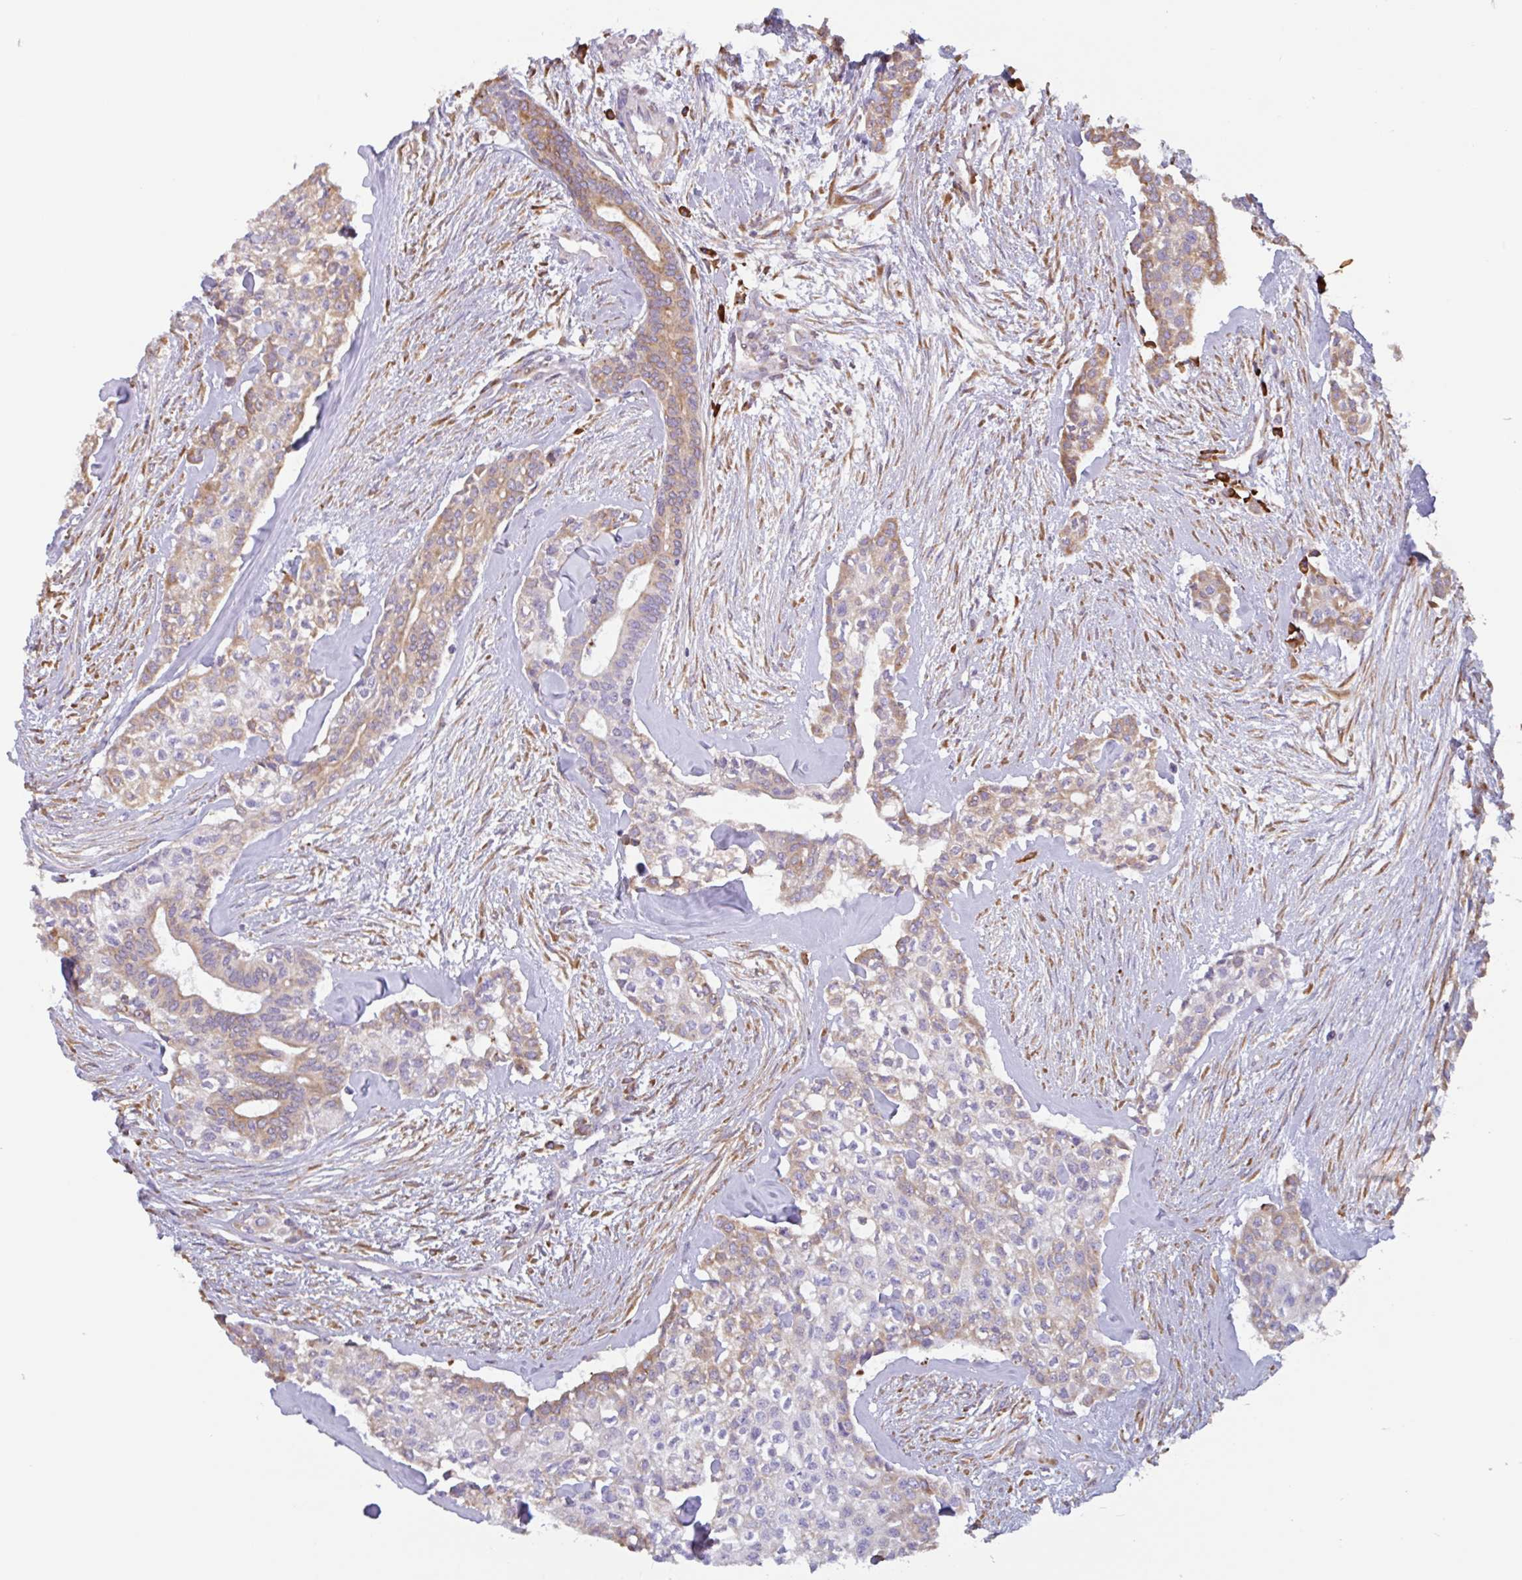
{"staining": {"intensity": "weak", "quantity": ">75%", "location": "cytoplasmic/membranous"}, "tissue": "head and neck cancer", "cell_type": "Tumor cells", "image_type": "cancer", "snomed": [{"axis": "morphology", "description": "Adenocarcinoma, NOS"}, {"axis": "topography", "description": "Head-Neck"}], "caption": "Immunohistochemical staining of human head and neck adenocarcinoma displays low levels of weak cytoplasmic/membranous protein positivity in about >75% of tumor cells. The staining was performed using DAB to visualize the protein expression in brown, while the nuclei were stained in blue with hematoxylin (Magnification: 20x).", "gene": "DOK4", "patient": {"sex": "male", "age": 81}}